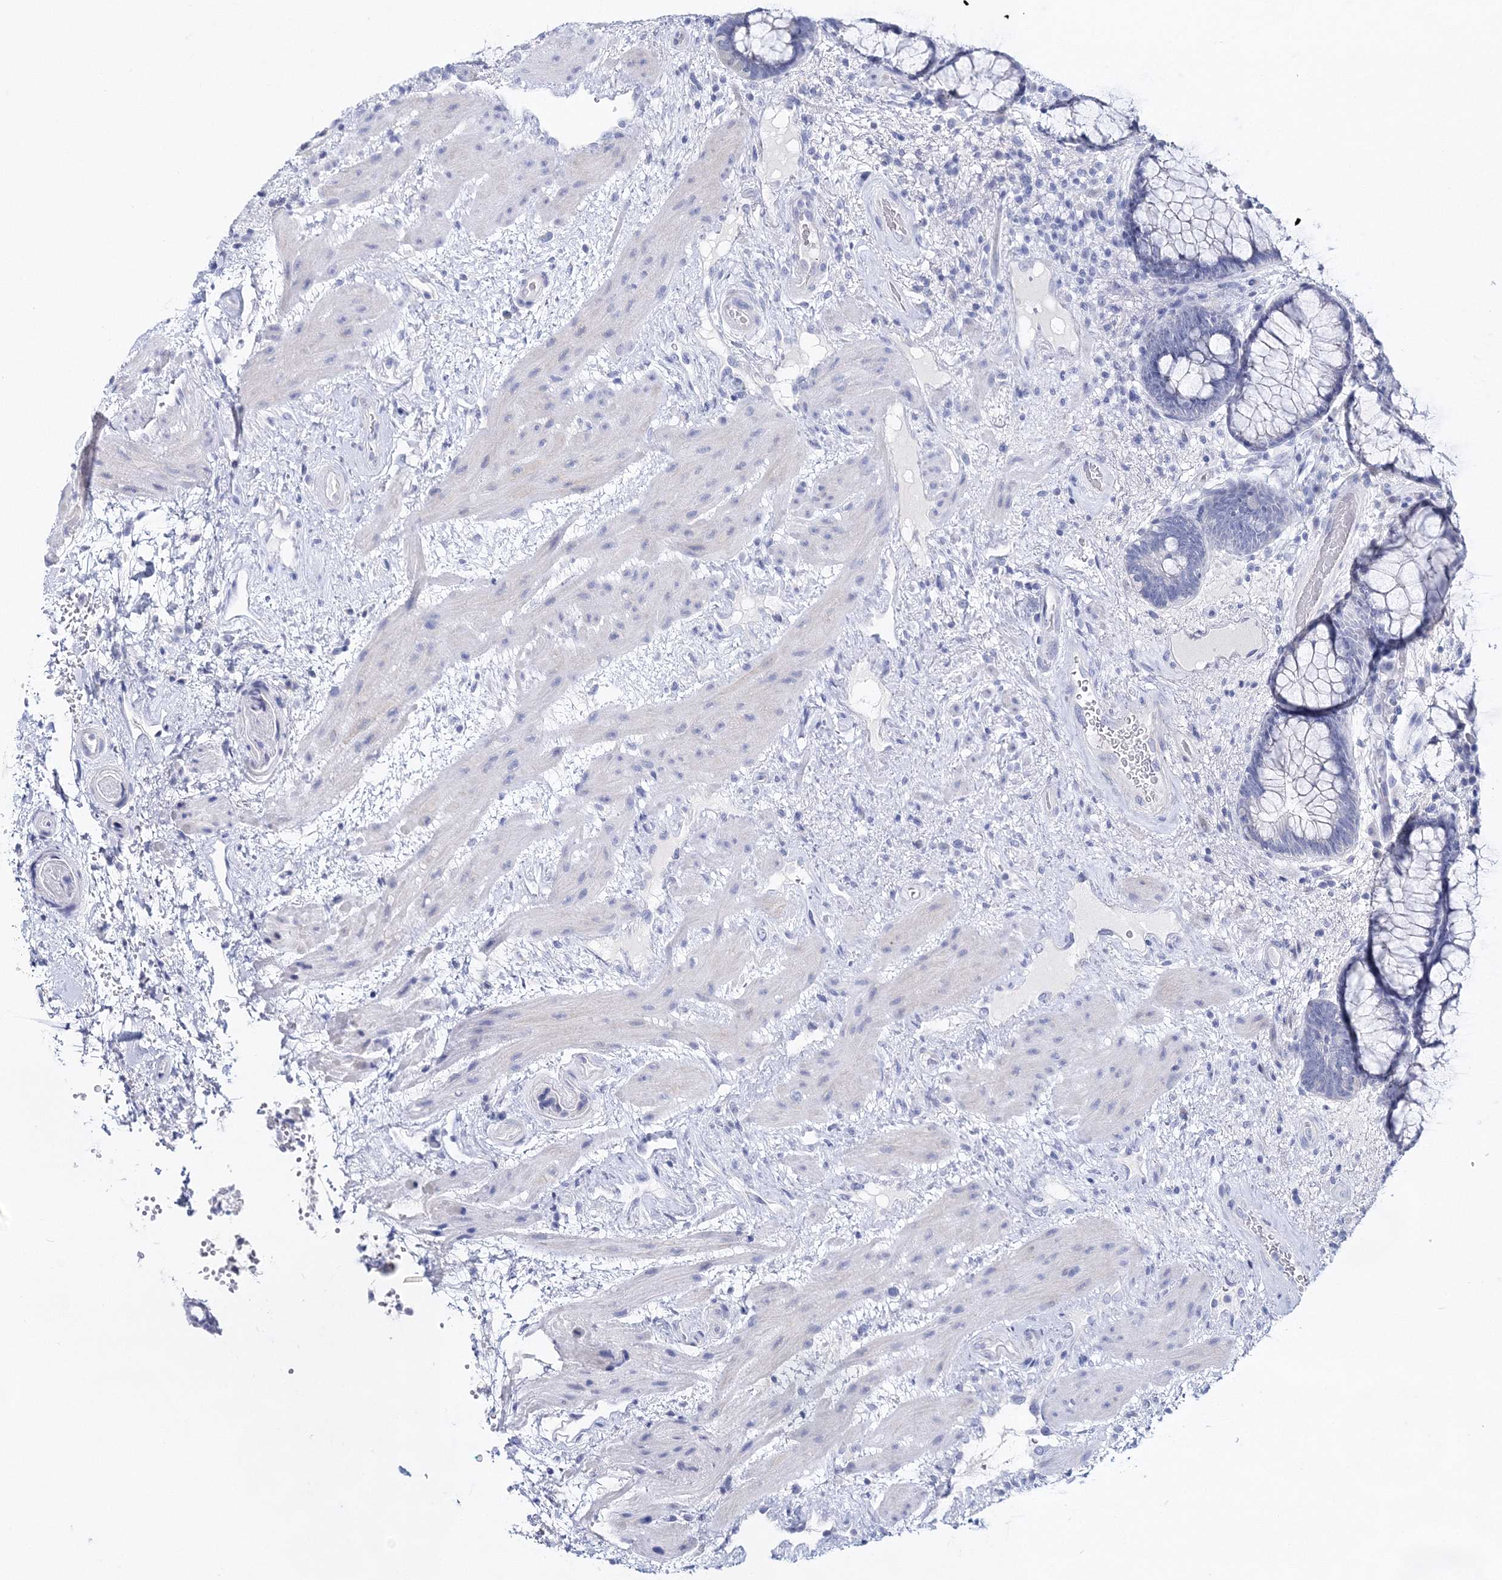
{"staining": {"intensity": "negative", "quantity": "none", "location": "none"}, "tissue": "rectum", "cell_type": "Glandular cells", "image_type": "normal", "snomed": [{"axis": "morphology", "description": "Normal tissue, NOS"}, {"axis": "topography", "description": "Rectum"}], "caption": "IHC image of benign rectum stained for a protein (brown), which reveals no positivity in glandular cells.", "gene": "MYOZ2", "patient": {"sex": "male", "age": 51}}